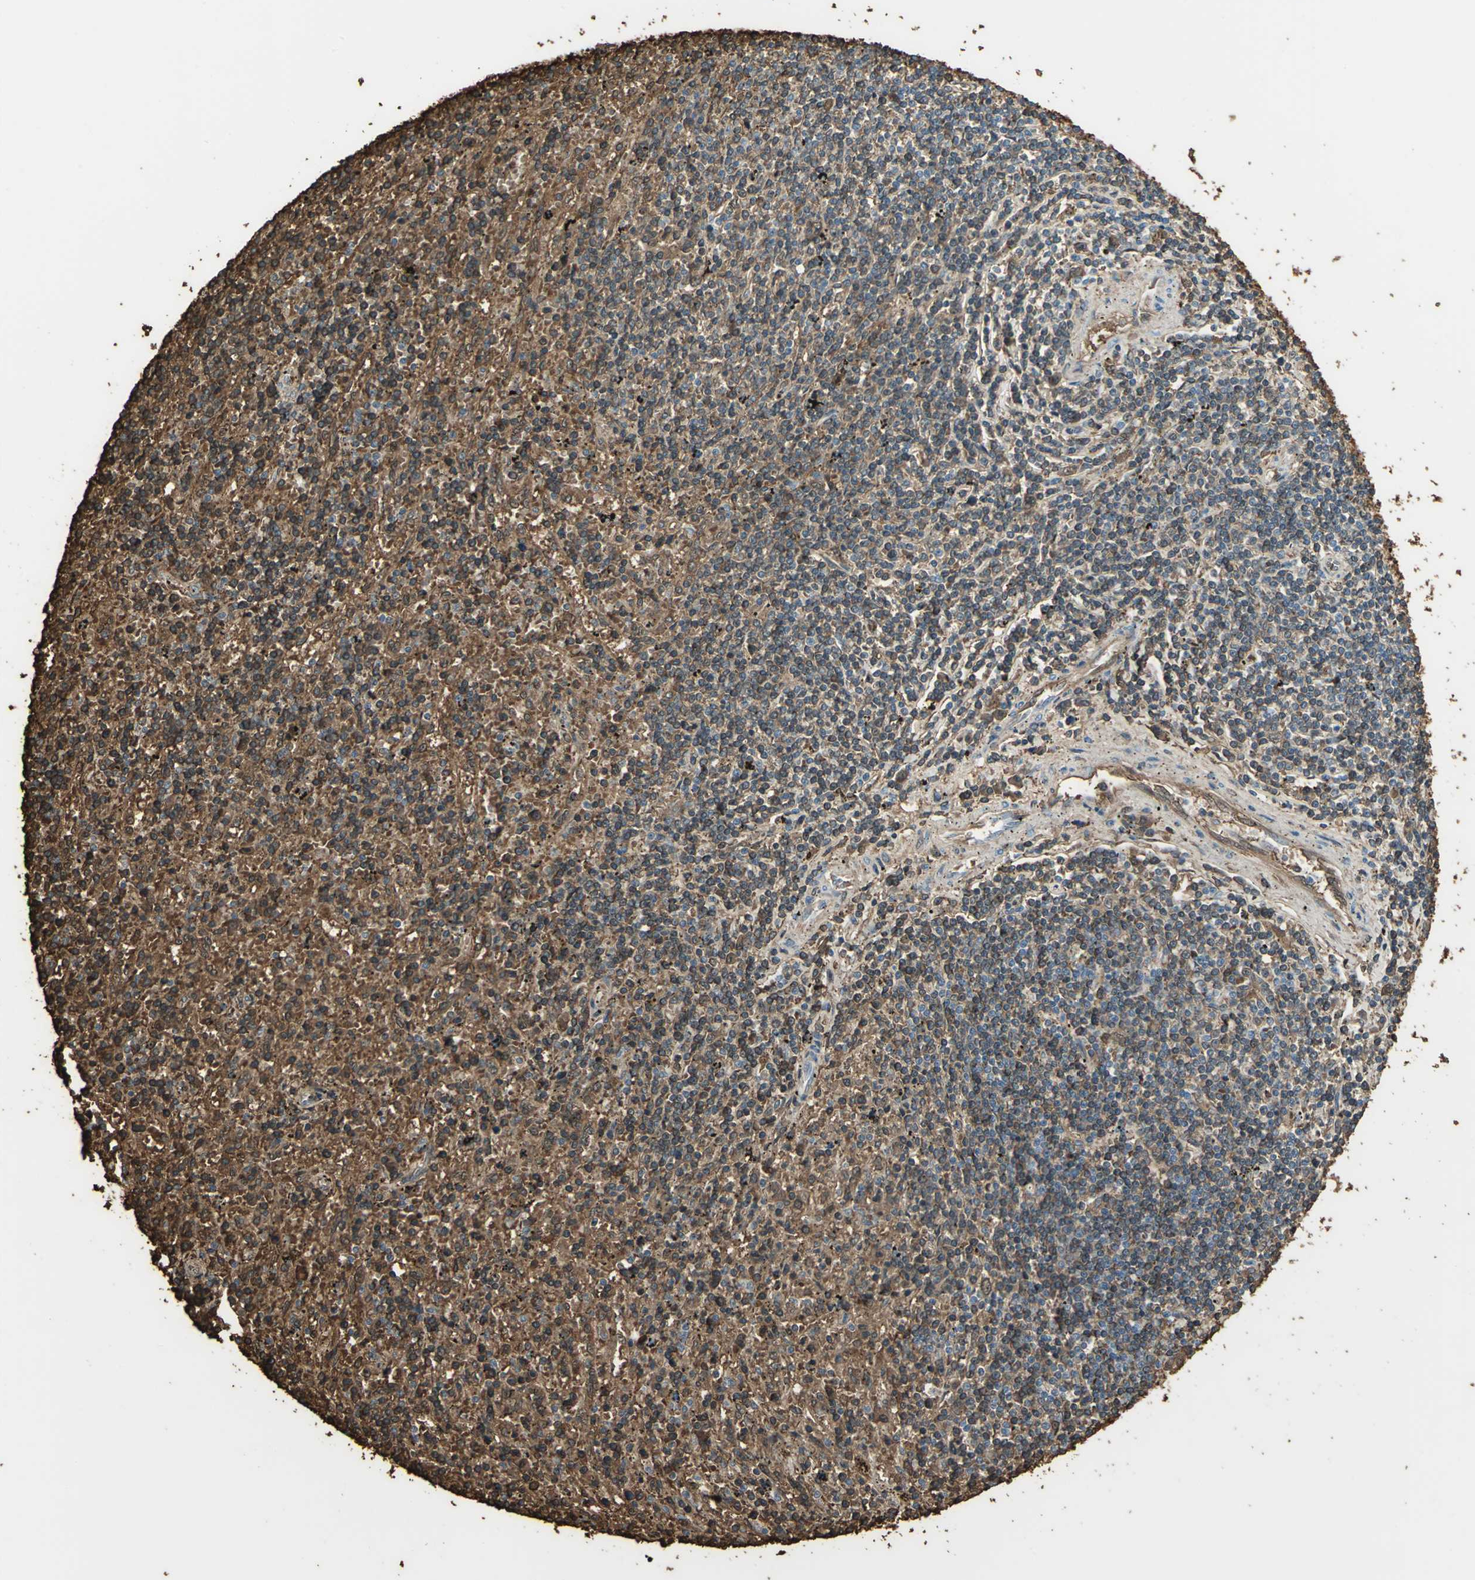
{"staining": {"intensity": "strong", "quantity": ">75%", "location": "cytoplasmic/membranous,nuclear"}, "tissue": "lymphoma", "cell_type": "Tumor cells", "image_type": "cancer", "snomed": [{"axis": "morphology", "description": "Malignant lymphoma, non-Hodgkin's type, Low grade"}, {"axis": "topography", "description": "Spleen"}], "caption": "Immunohistochemical staining of lymphoma demonstrates high levels of strong cytoplasmic/membranous and nuclear protein positivity in approximately >75% of tumor cells. Ihc stains the protein in brown and the nuclei are stained blue.", "gene": "DDAH1", "patient": {"sex": "male", "age": 76}}